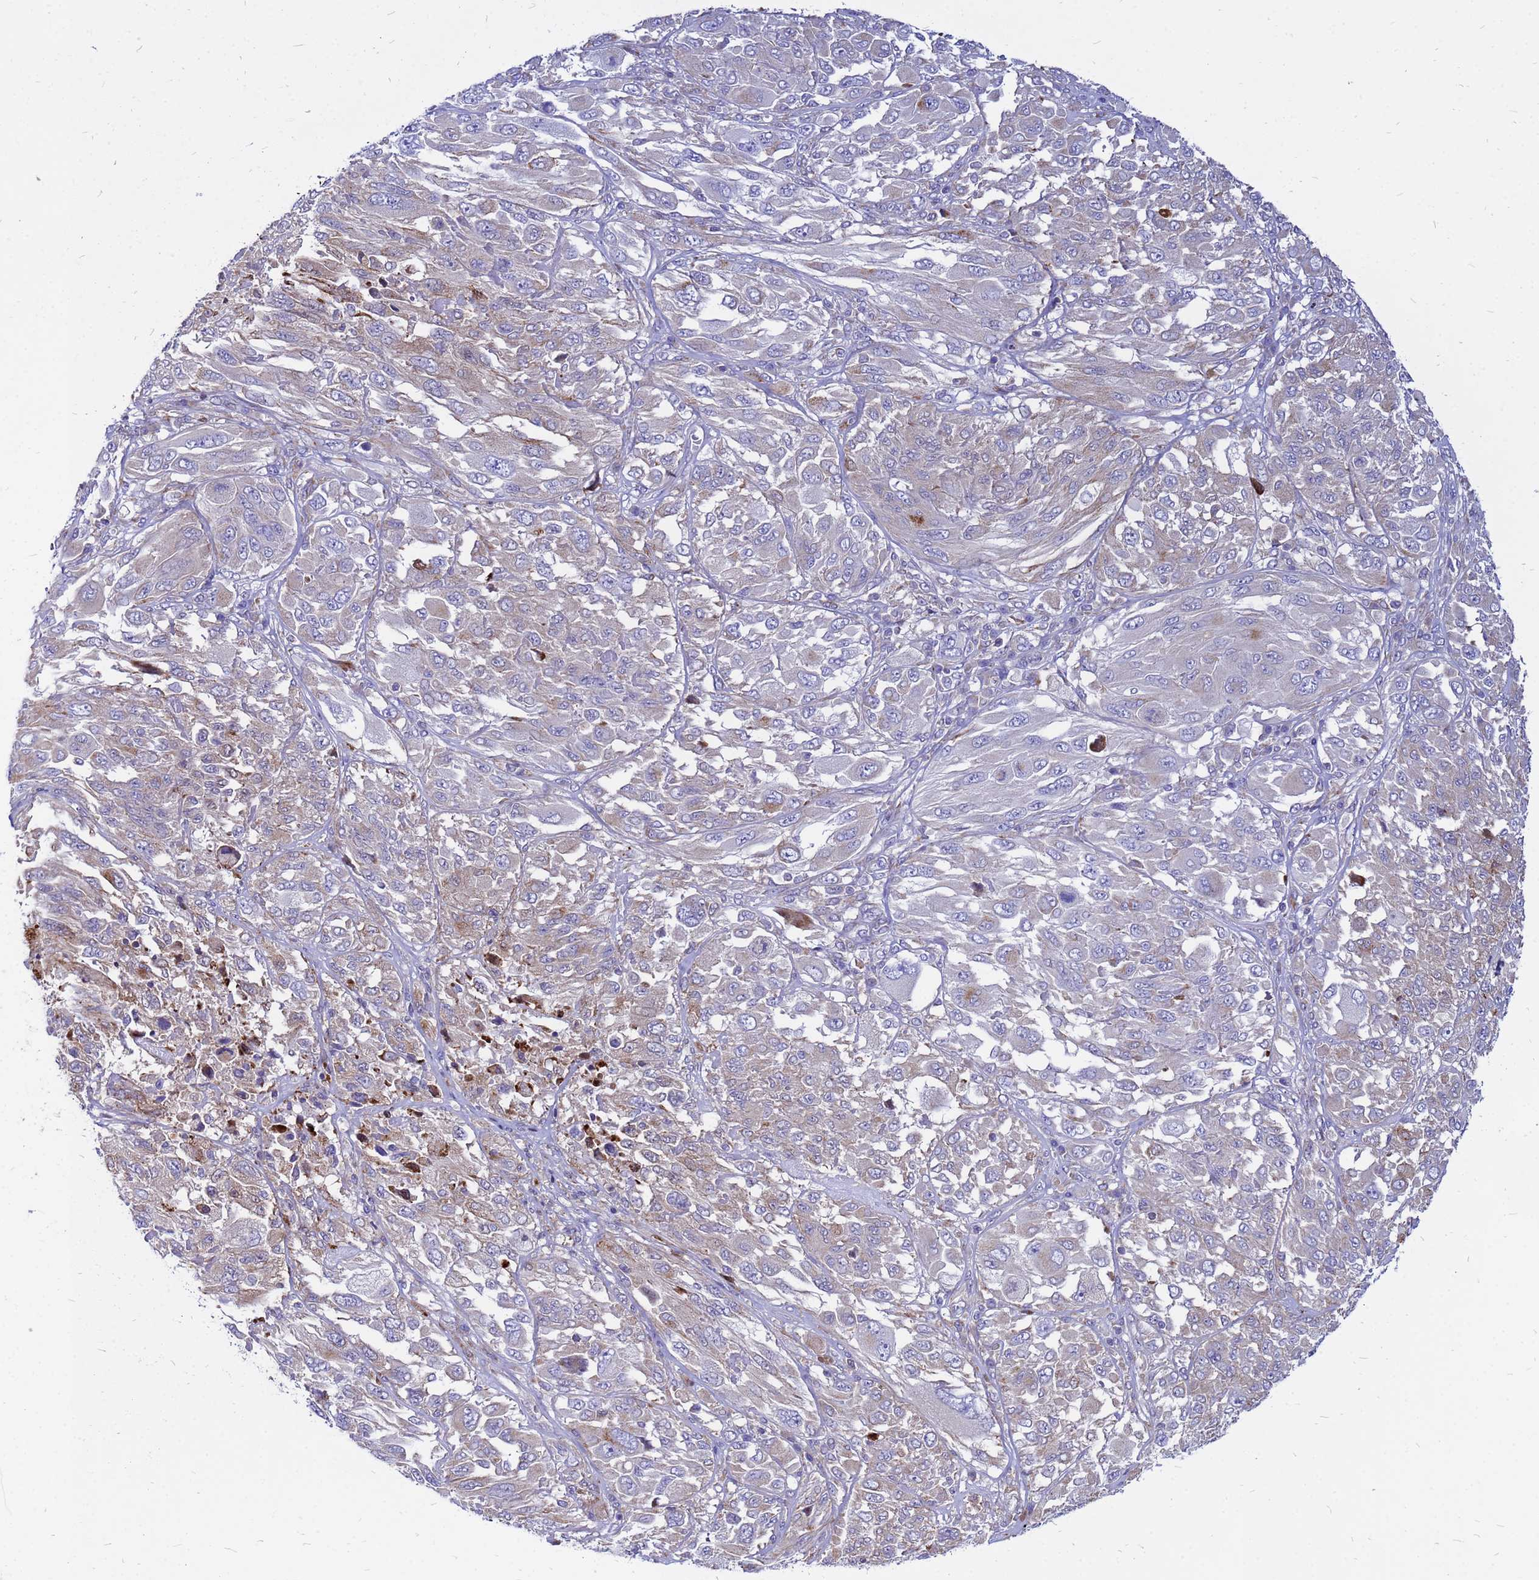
{"staining": {"intensity": "weak", "quantity": "<25%", "location": "cytoplasmic/membranous"}, "tissue": "melanoma", "cell_type": "Tumor cells", "image_type": "cancer", "snomed": [{"axis": "morphology", "description": "Malignant melanoma, NOS"}, {"axis": "topography", "description": "Skin"}], "caption": "The IHC photomicrograph has no significant expression in tumor cells of malignant melanoma tissue.", "gene": "FHIP1A", "patient": {"sex": "female", "age": 91}}